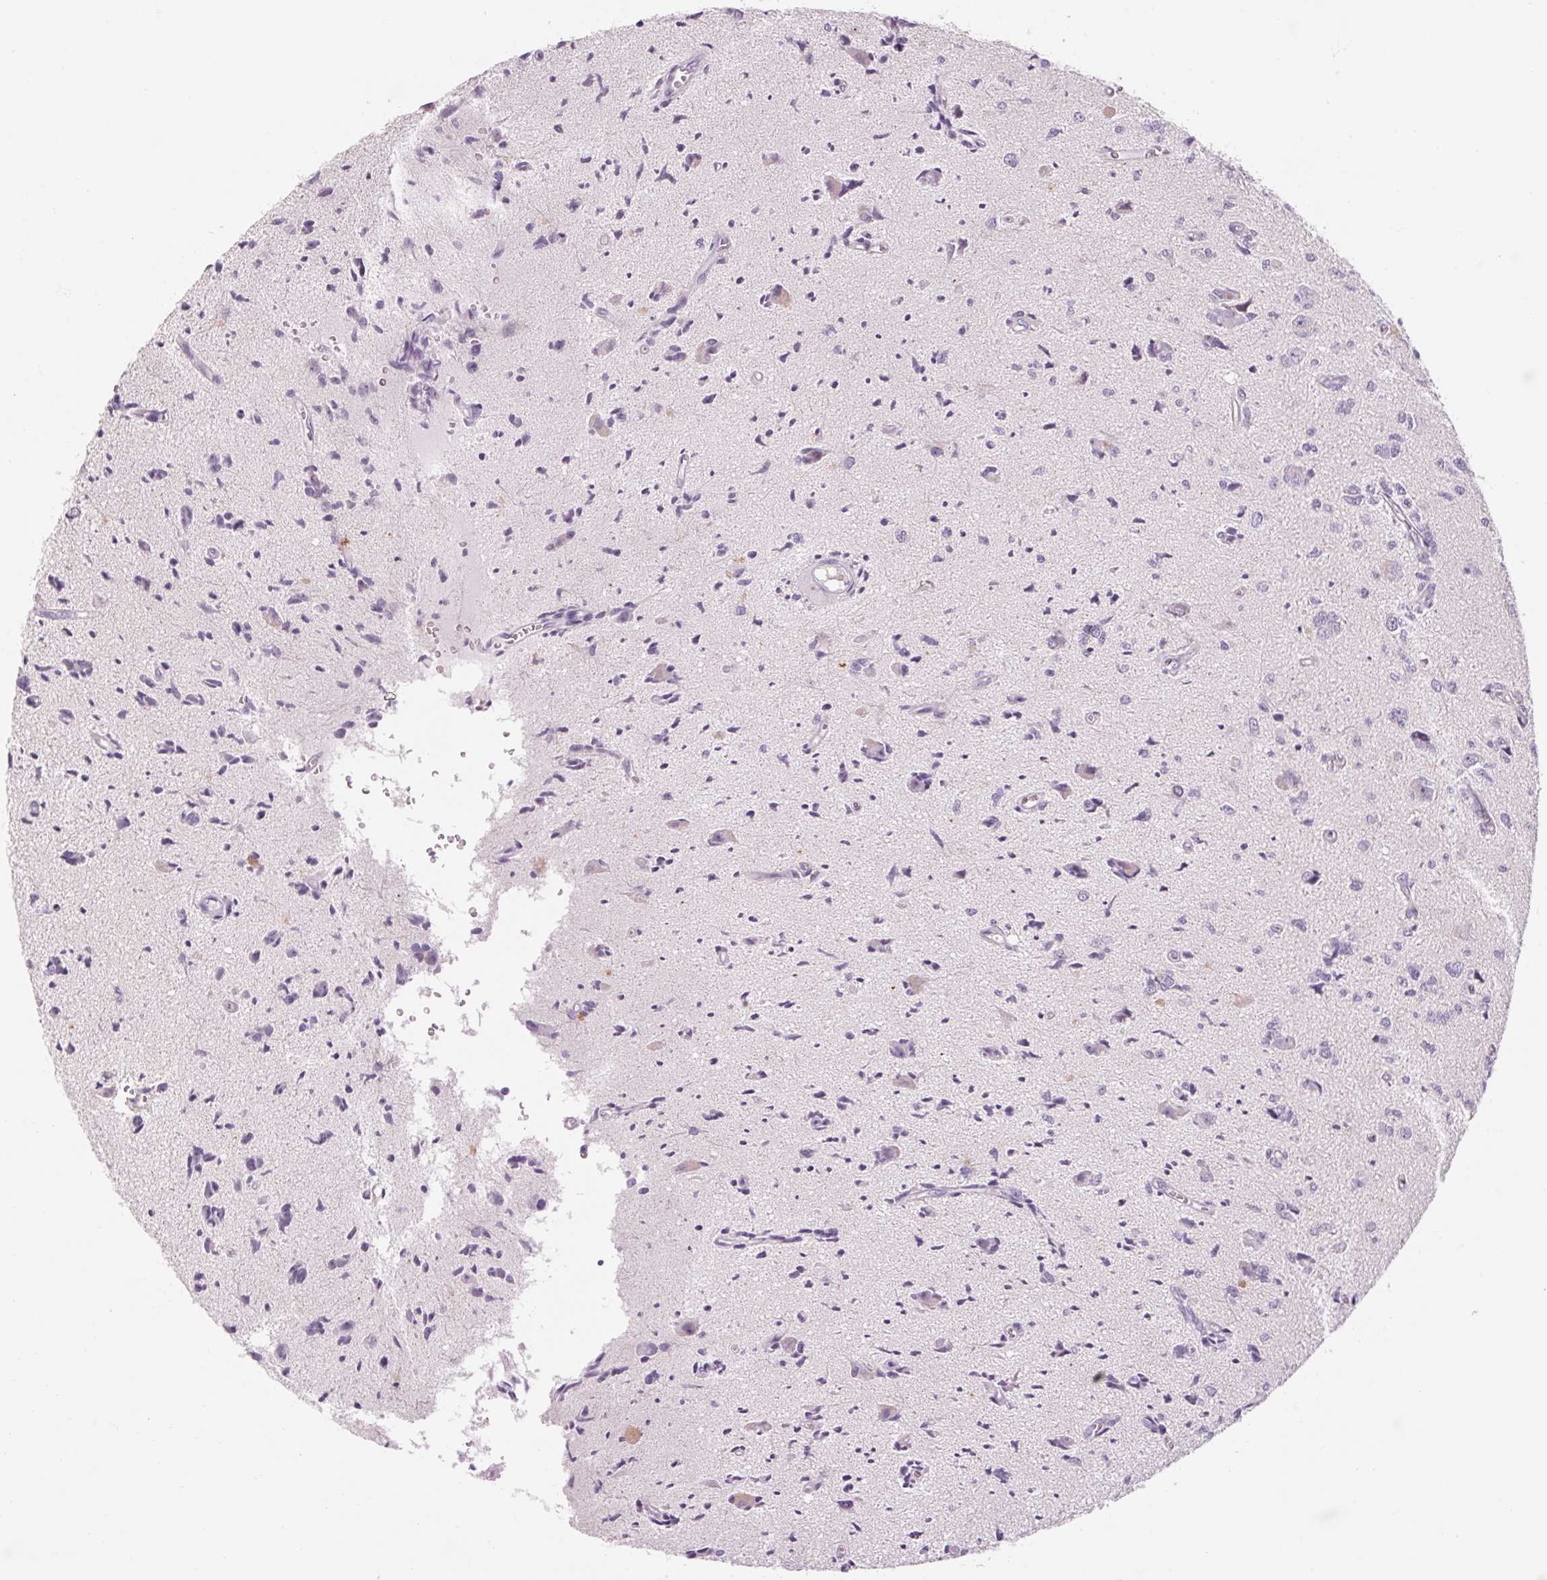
{"staining": {"intensity": "negative", "quantity": "none", "location": "none"}, "tissue": "glioma", "cell_type": "Tumor cells", "image_type": "cancer", "snomed": [{"axis": "morphology", "description": "Glioma, malignant, High grade"}, {"axis": "topography", "description": "Brain"}], "caption": "Human glioma stained for a protein using IHC exhibits no expression in tumor cells.", "gene": "RPTN", "patient": {"sex": "male", "age": 67}}